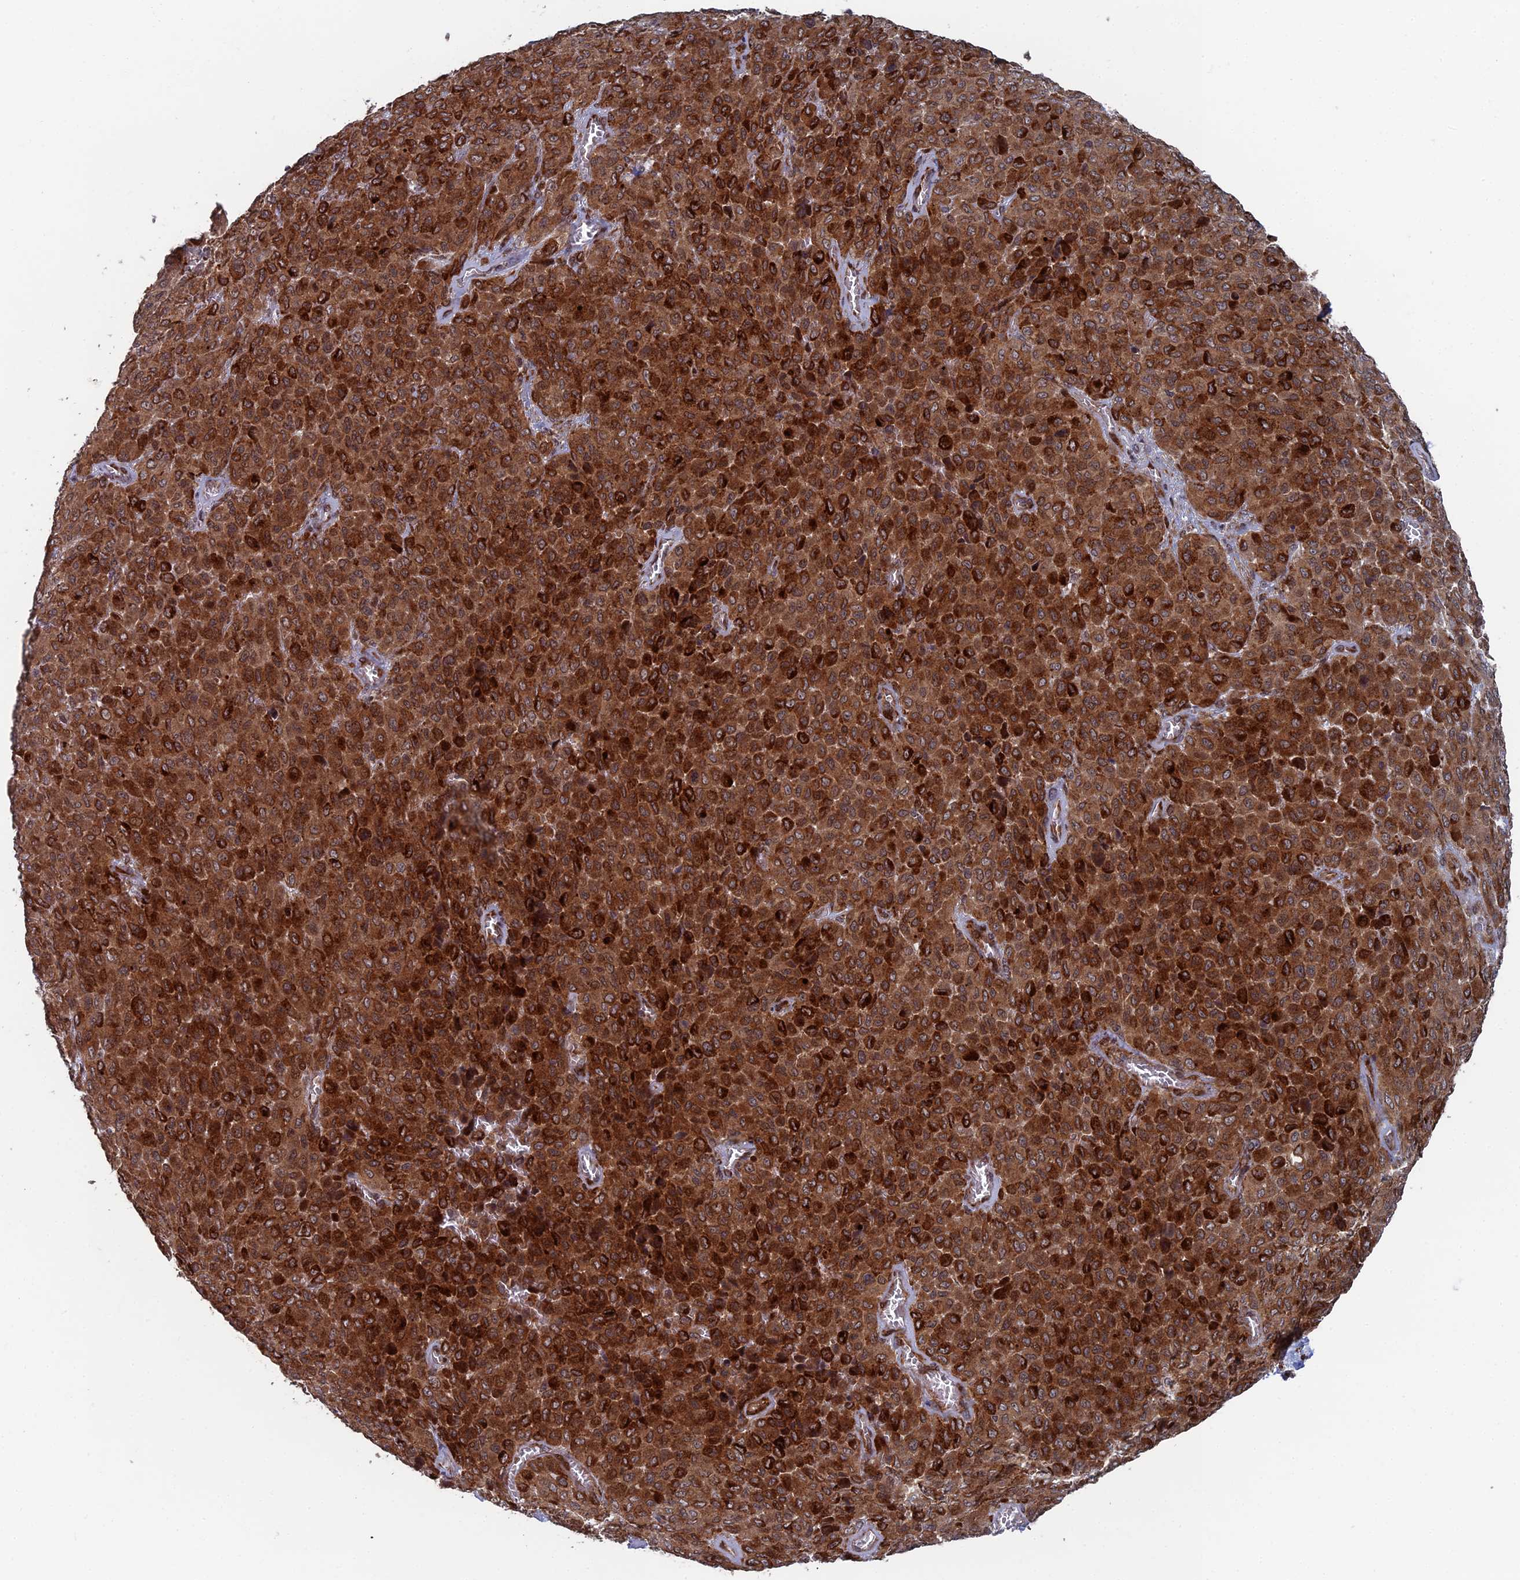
{"staining": {"intensity": "strong", "quantity": ">75%", "location": "cytoplasmic/membranous"}, "tissue": "melanoma", "cell_type": "Tumor cells", "image_type": "cancer", "snomed": [{"axis": "morphology", "description": "Malignant melanoma, Metastatic site"}, {"axis": "topography", "description": "Skin"}], "caption": "Human melanoma stained for a protein (brown) displays strong cytoplasmic/membranous positive staining in approximately >75% of tumor cells.", "gene": "GTF2IRD1", "patient": {"sex": "female", "age": 81}}